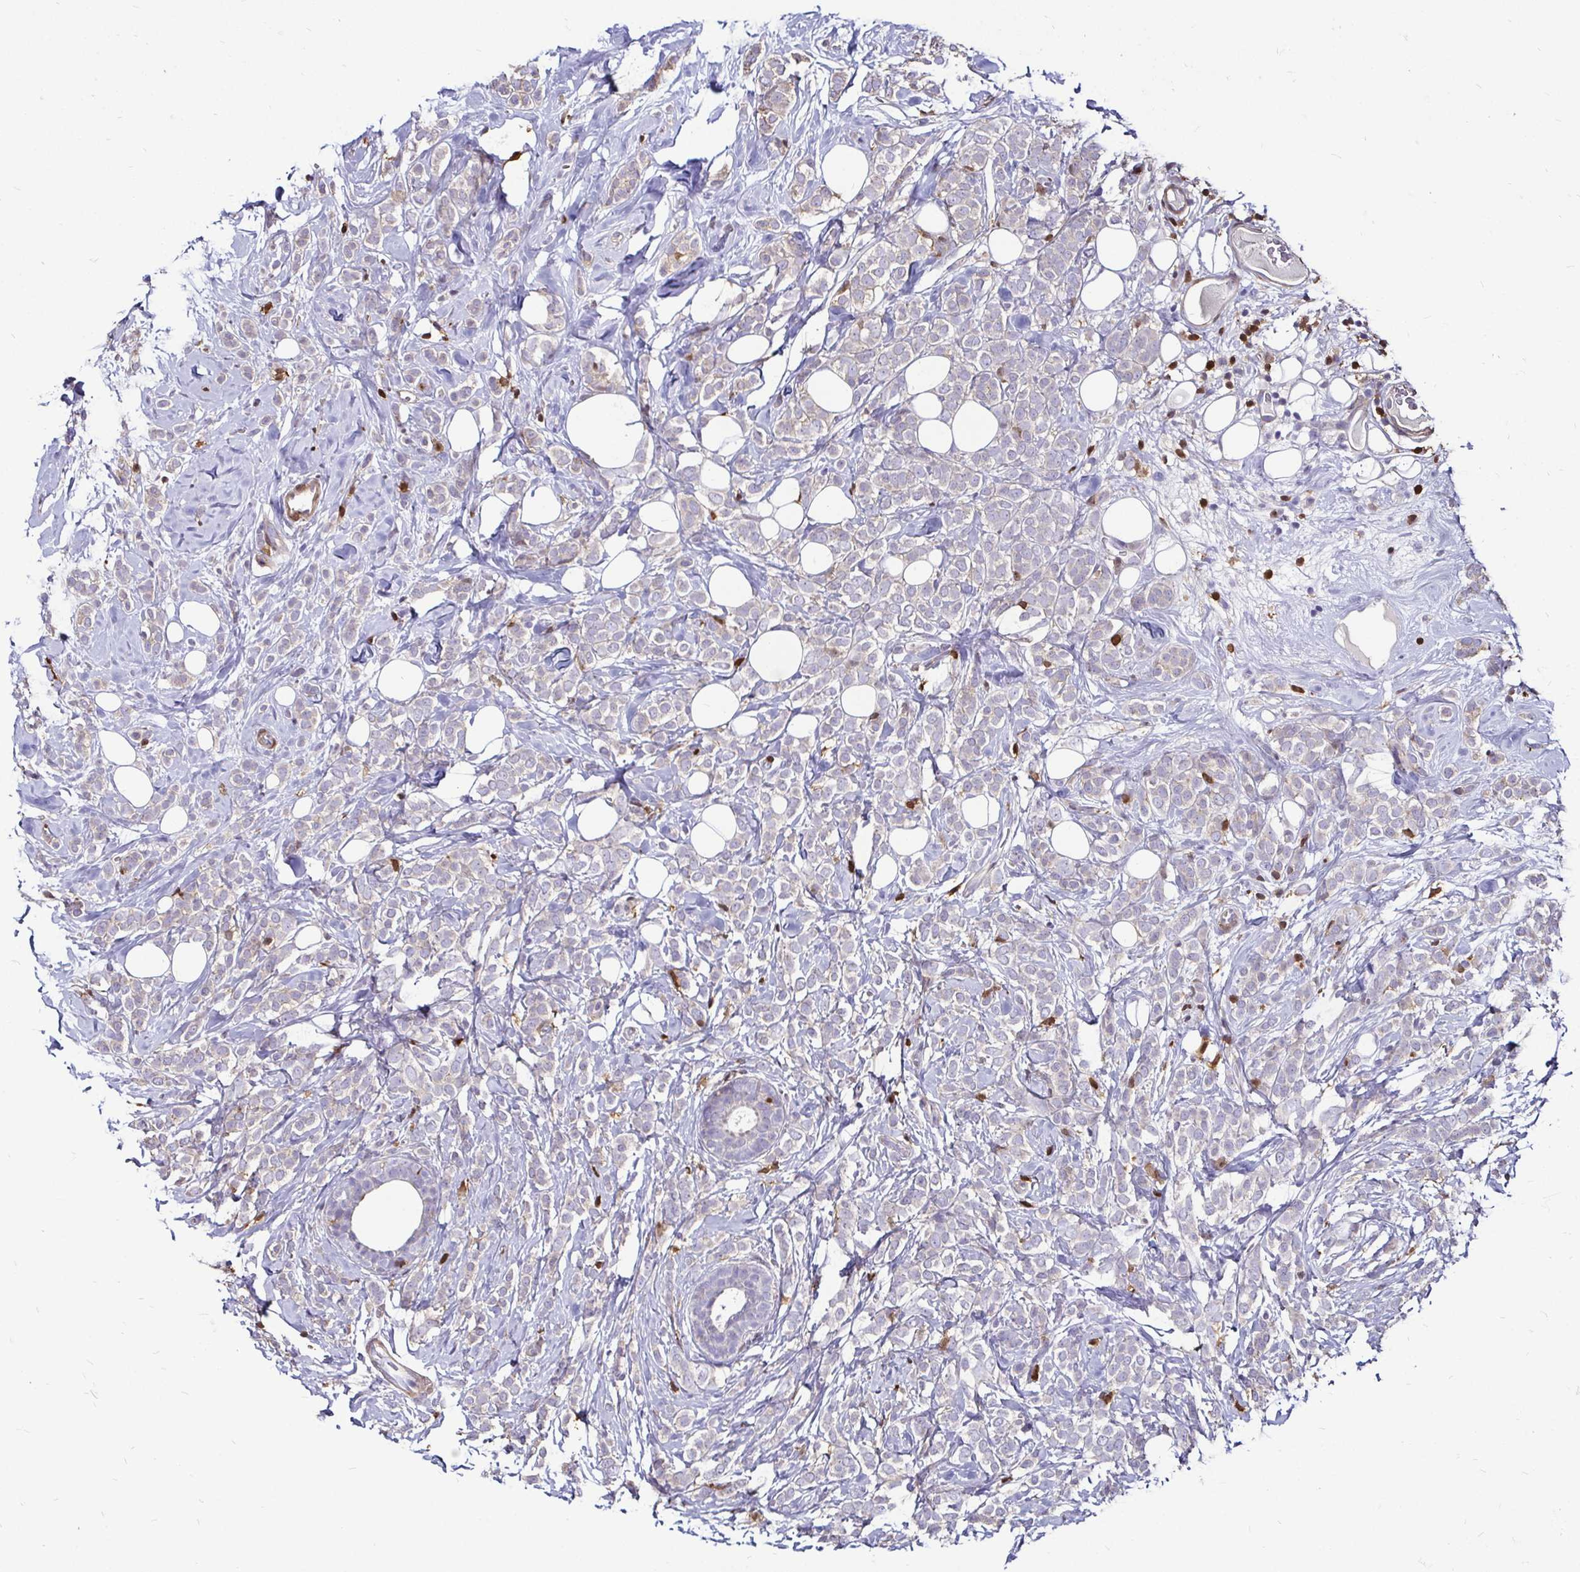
{"staining": {"intensity": "weak", "quantity": "<25%", "location": "cytoplasmic/membranous"}, "tissue": "breast cancer", "cell_type": "Tumor cells", "image_type": "cancer", "snomed": [{"axis": "morphology", "description": "Lobular carcinoma"}, {"axis": "topography", "description": "Breast"}], "caption": "DAB (3,3'-diaminobenzidine) immunohistochemical staining of human lobular carcinoma (breast) demonstrates no significant staining in tumor cells.", "gene": "ZFP1", "patient": {"sex": "female", "age": 49}}